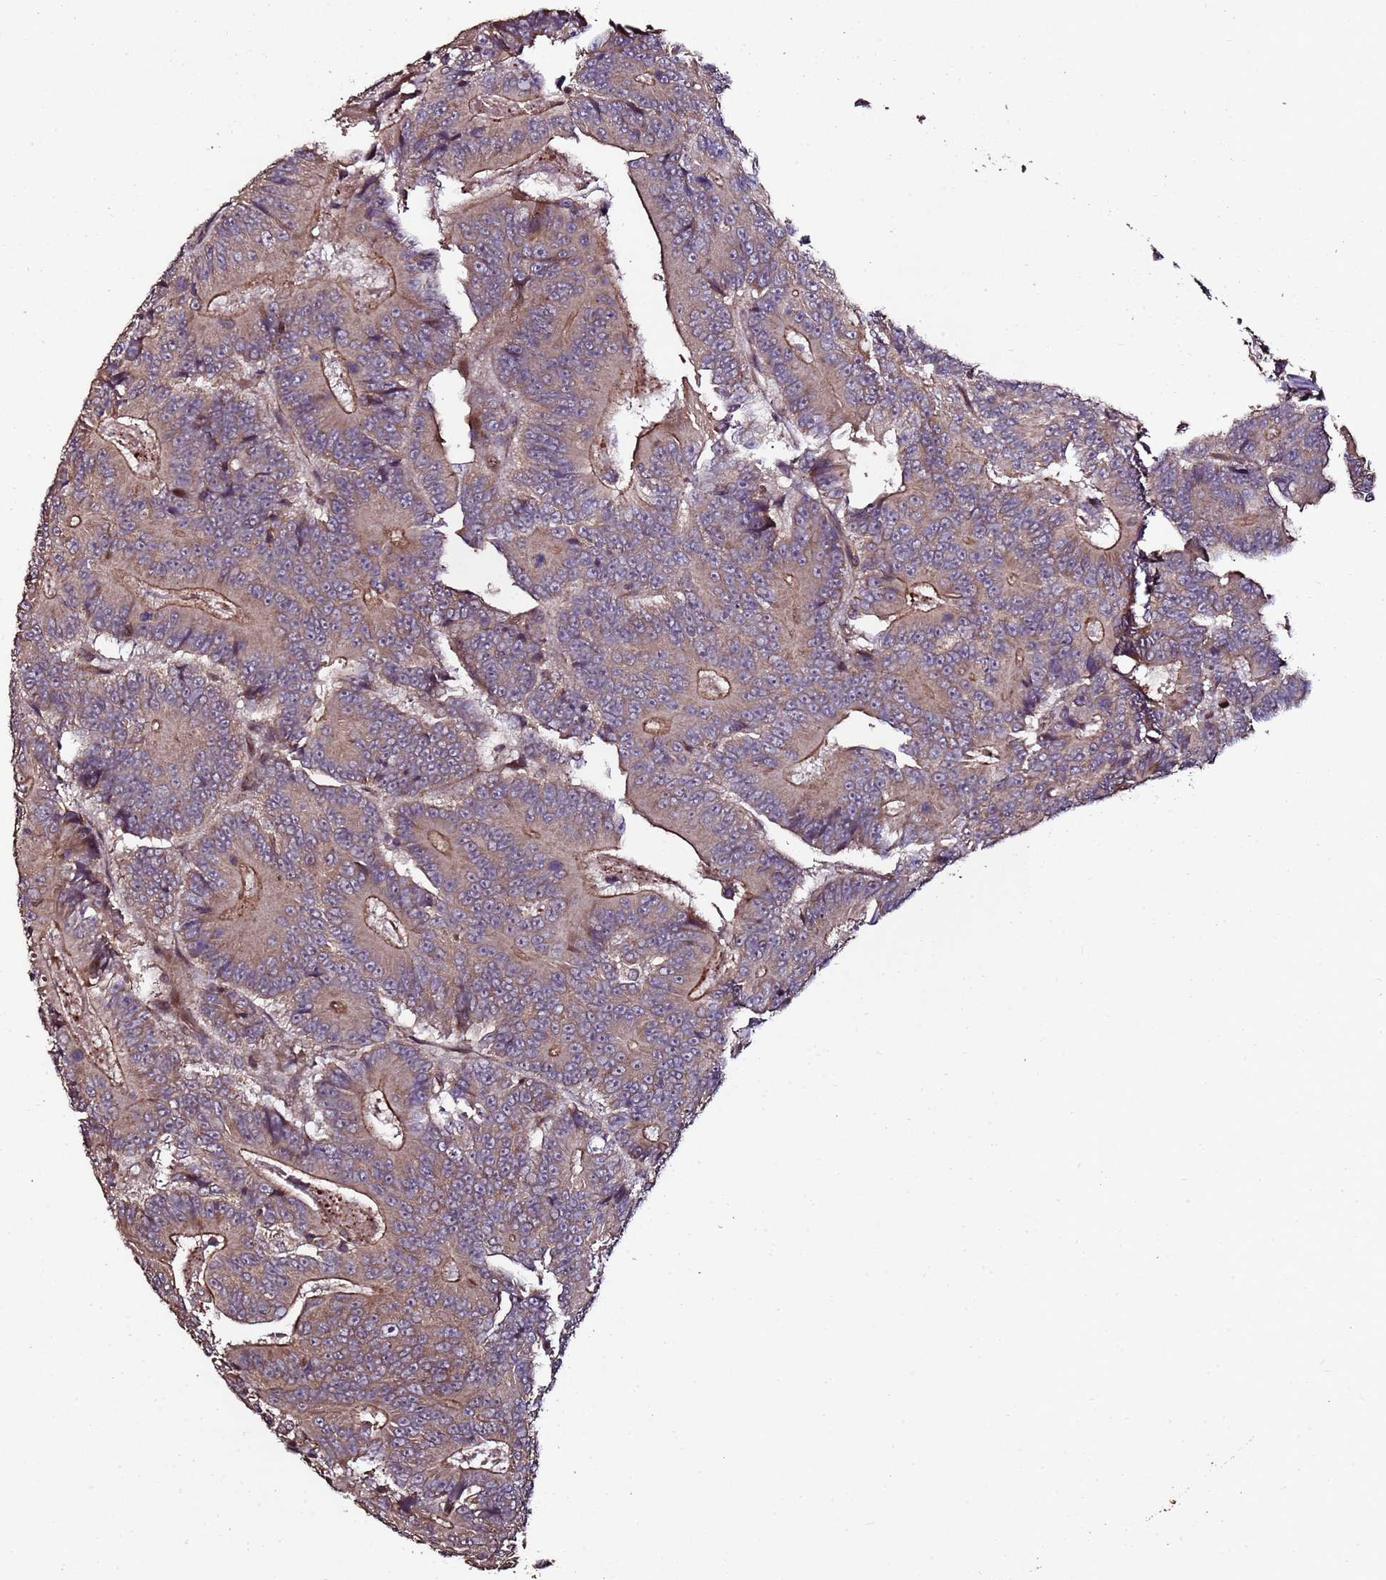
{"staining": {"intensity": "moderate", "quantity": ">75%", "location": "cytoplasmic/membranous"}, "tissue": "colorectal cancer", "cell_type": "Tumor cells", "image_type": "cancer", "snomed": [{"axis": "morphology", "description": "Adenocarcinoma, NOS"}, {"axis": "topography", "description": "Colon"}], "caption": "Colorectal cancer (adenocarcinoma) stained with a brown dye displays moderate cytoplasmic/membranous positive staining in about >75% of tumor cells.", "gene": "PRODH", "patient": {"sex": "male", "age": 83}}